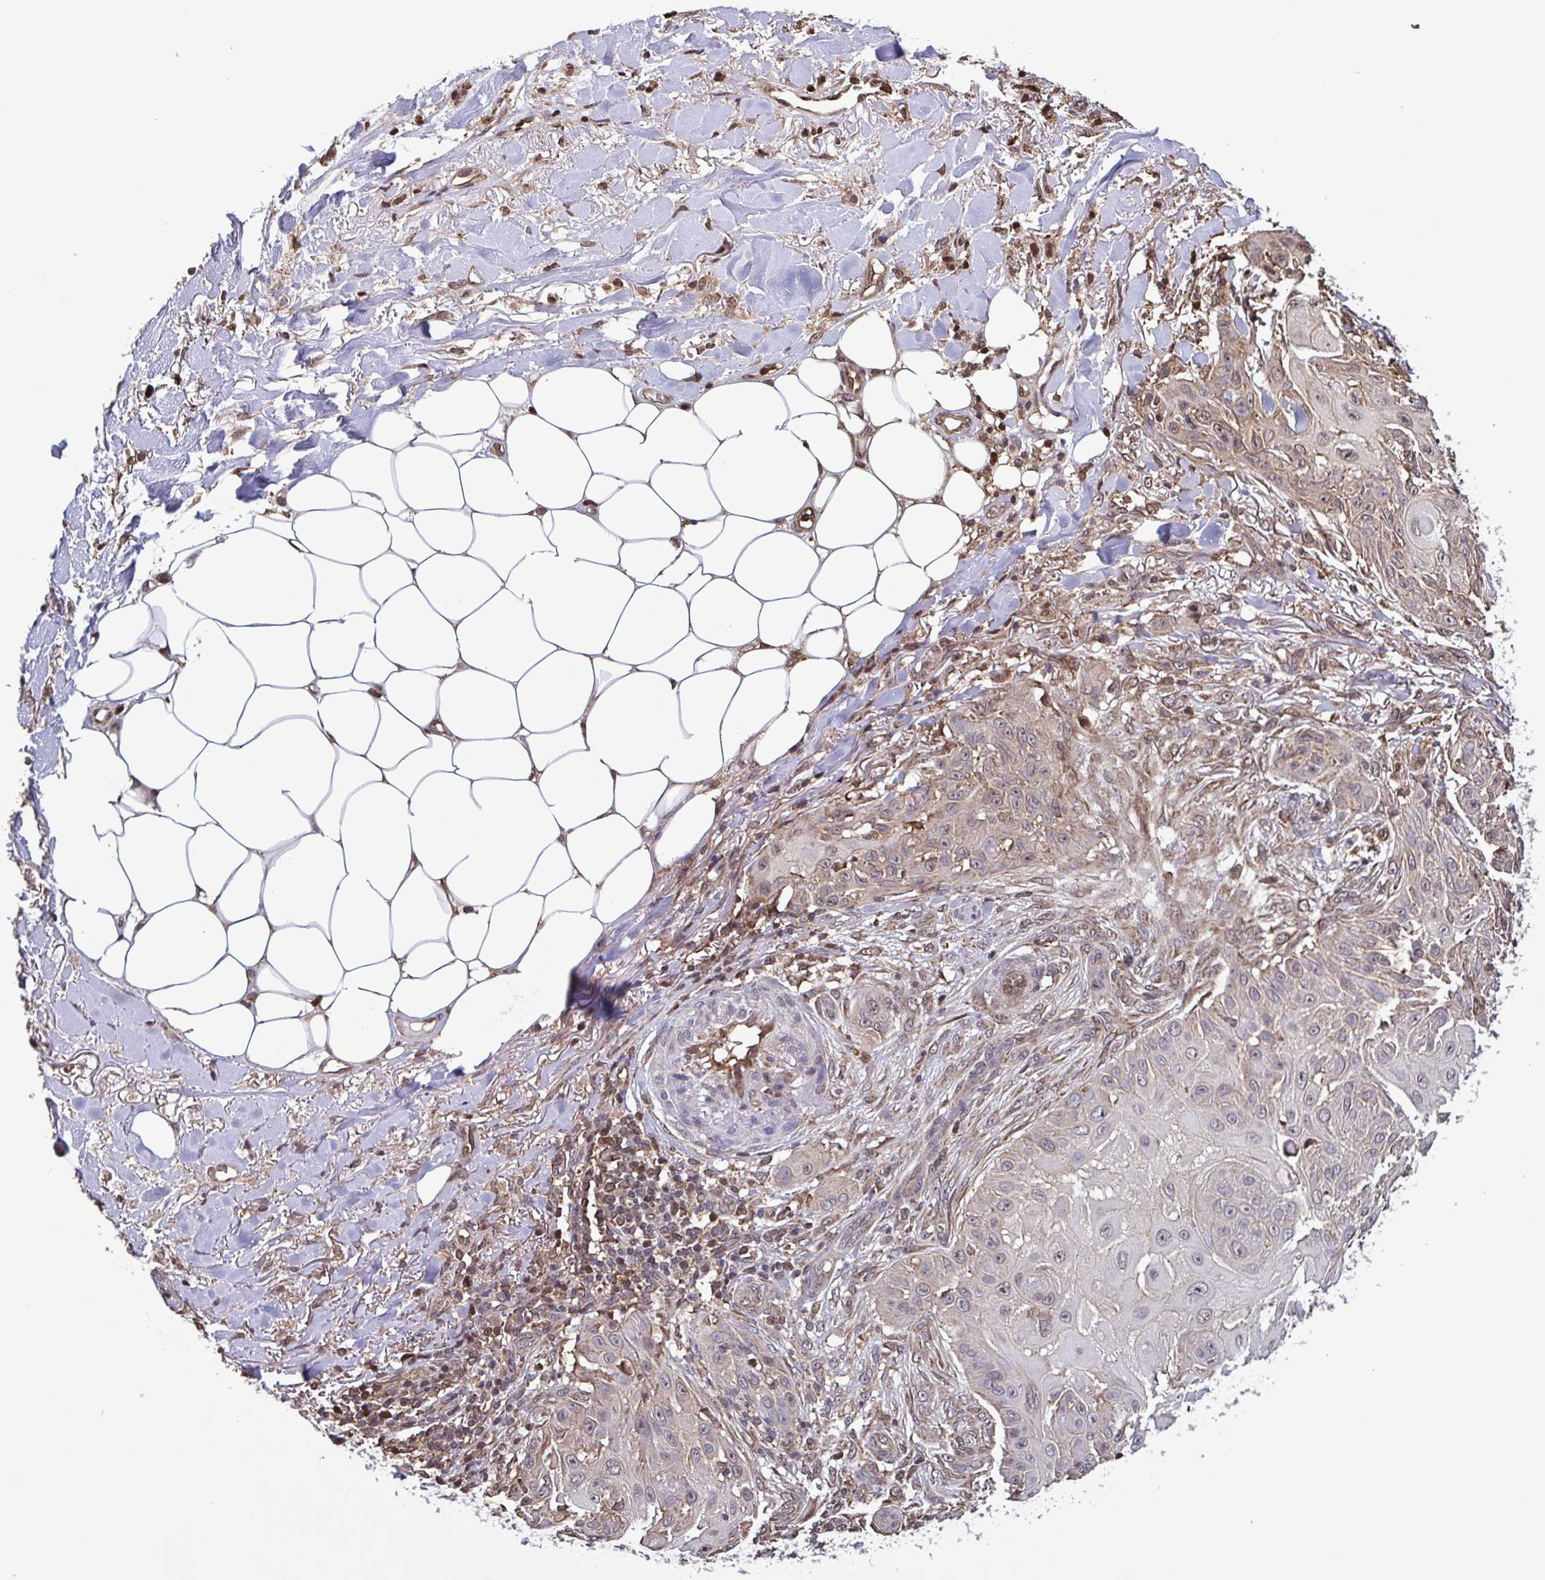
{"staining": {"intensity": "weak", "quantity": "25%-75%", "location": "cytoplasmic/membranous,nuclear"}, "tissue": "skin cancer", "cell_type": "Tumor cells", "image_type": "cancer", "snomed": [{"axis": "morphology", "description": "Squamous cell carcinoma, NOS"}, {"axis": "topography", "description": "Skin"}], "caption": "A high-resolution photomicrograph shows IHC staining of skin cancer (squamous cell carcinoma), which shows weak cytoplasmic/membranous and nuclear staining in approximately 25%-75% of tumor cells.", "gene": "SEC63", "patient": {"sex": "female", "age": 91}}